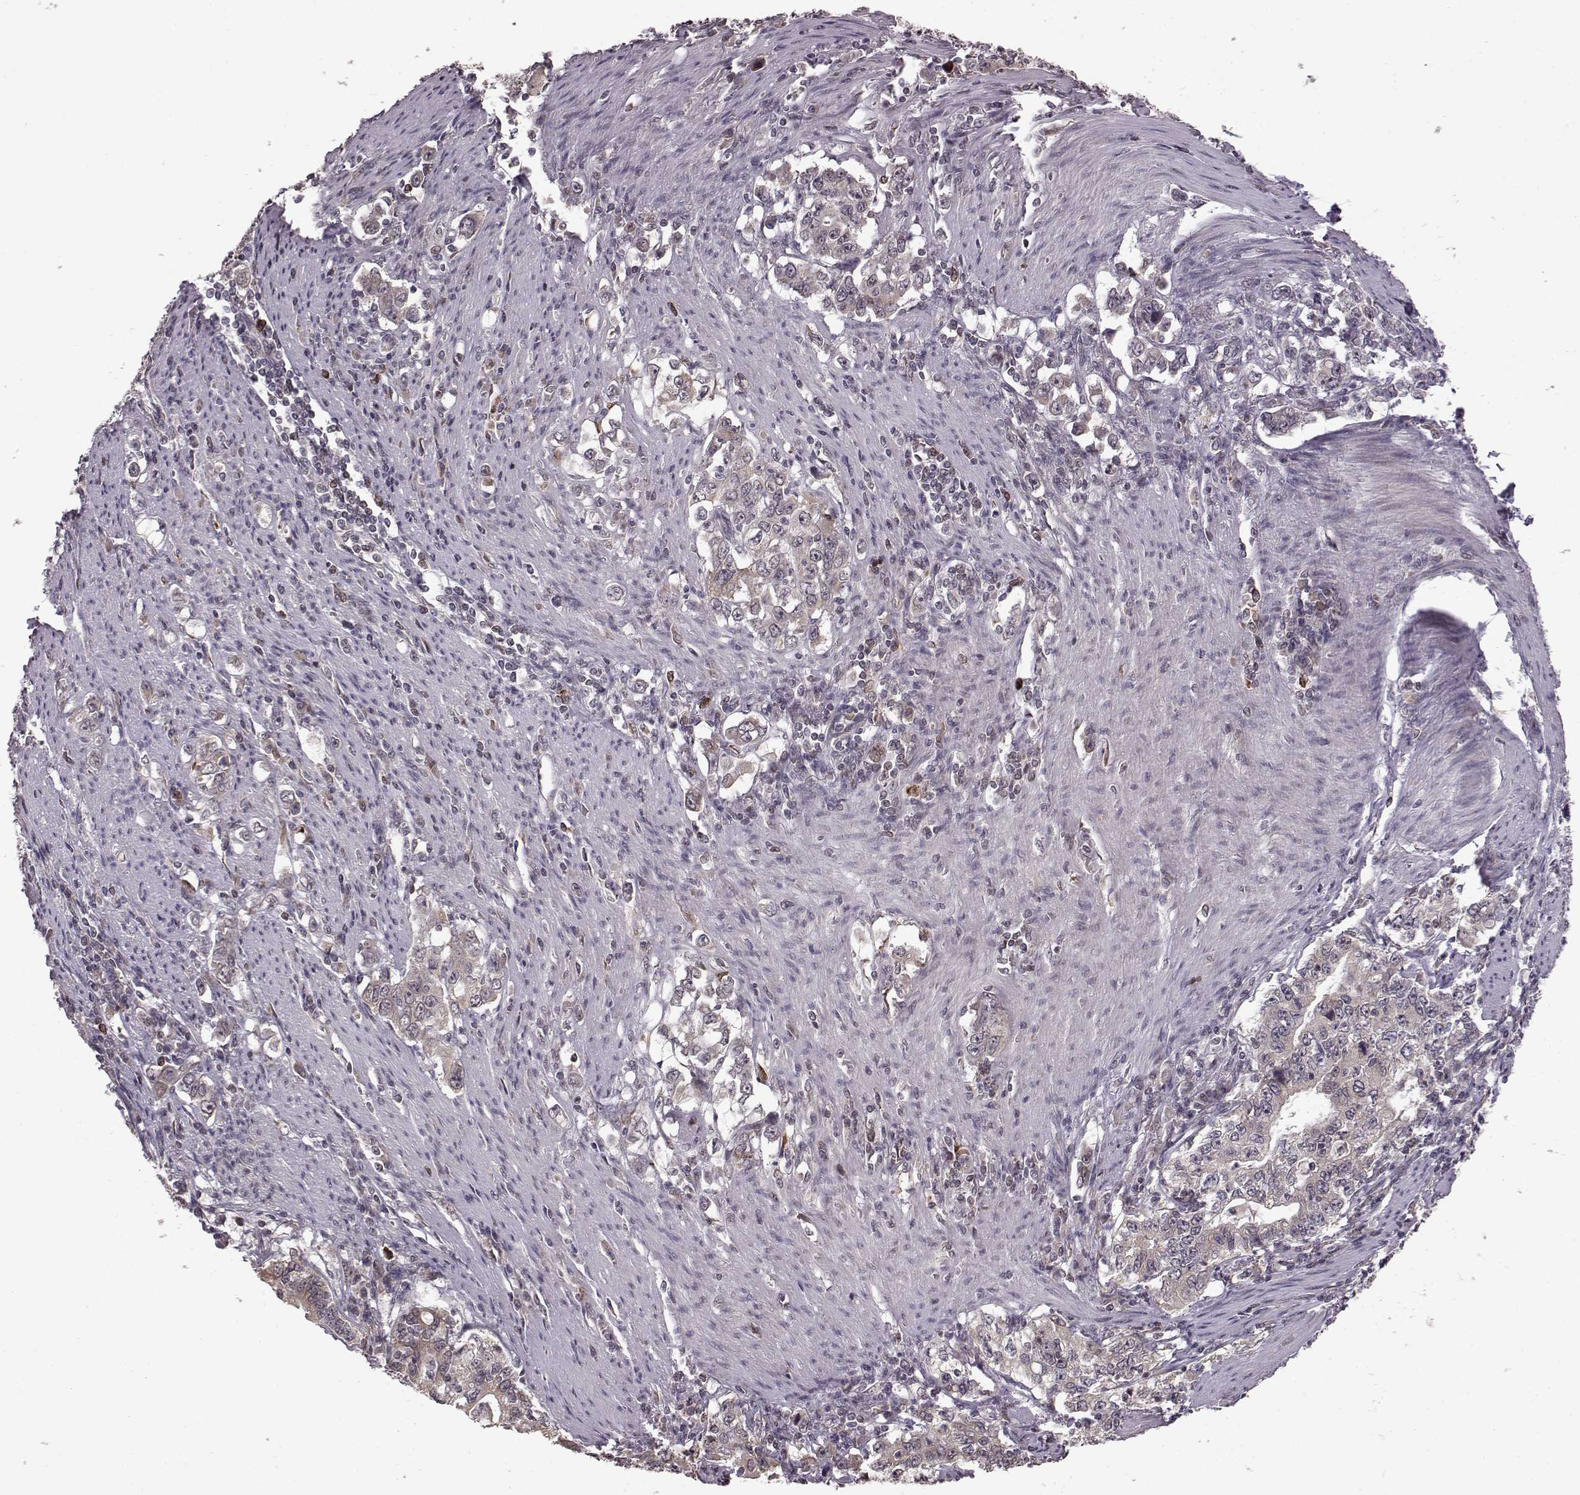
{"staining": {"intensity": "weak", "quantity": "<25%", "location": "cytoplasmic/membranous"}, "tissue": "stomach cancer", "cell_type": "Tumor cells", "image_type": "cancer", "snomed": [{"axis": "morphology", "description": "Adenocarcinoma, NOS"}, {"axis": "topography", "description": "Stomach, lower"}], "caption": "This is an IHC histopathology image of stomach cancer. There is no positivity in tumor cells.", "gene": "ELOVL5", "patient": {"sex": "female", "age": 72}}